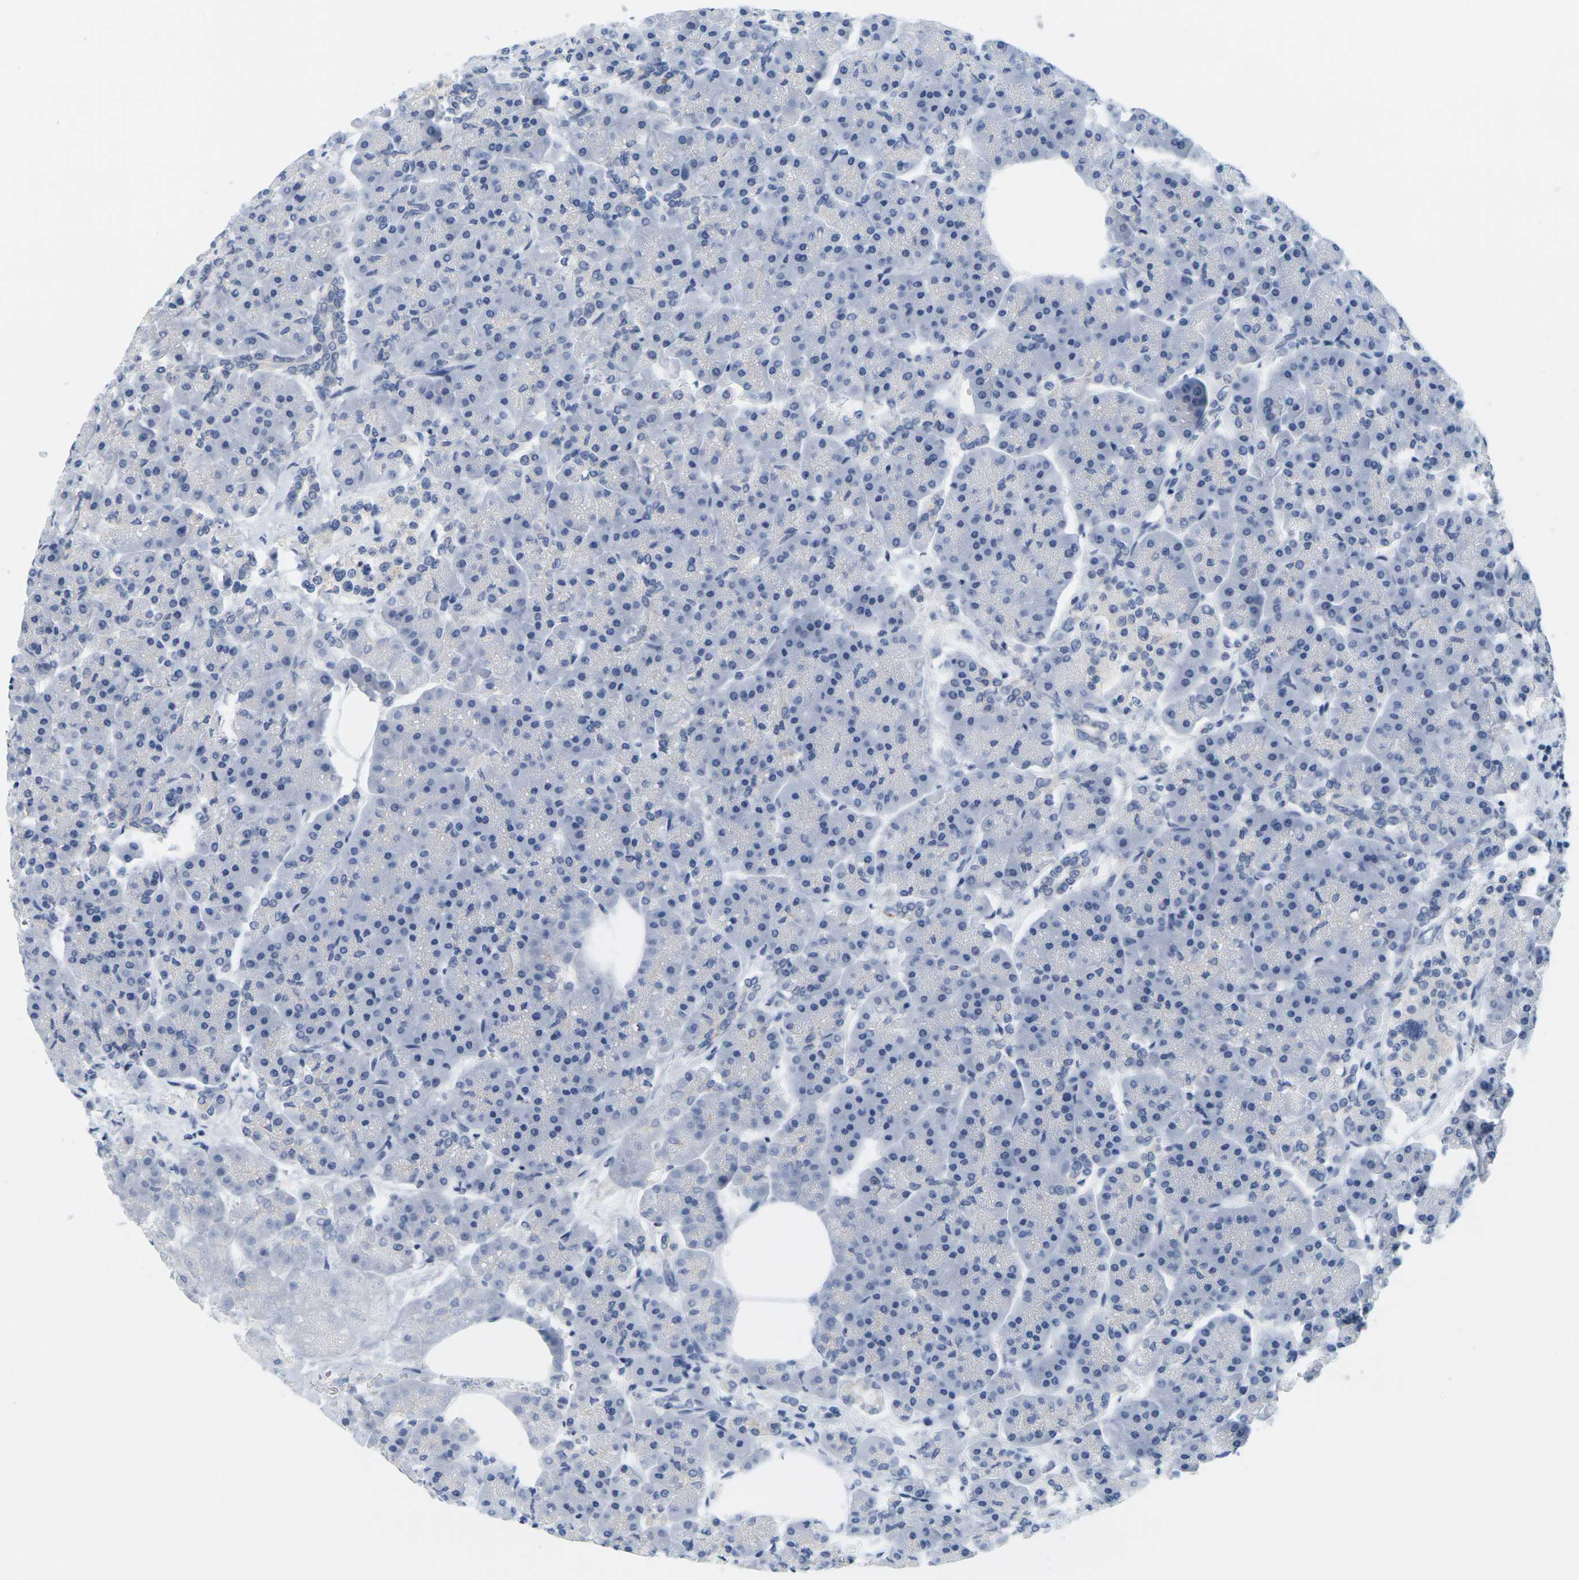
{"staining": {"intensity": "negative", "quantity": "none", "location": "none"}, "tissue": "pancreas", "cell_type": "Exocrine glandular cells", "image_type": "normal", "snomed": [{"axis": "morphology", "description": "Normal tissue, NOS"}, {"axis": "topography", "description": "Pancreas"}], "caption": "Immunohistochemistry micrograph of benign pancreas: human pancreas stained with DAB reveals no significant protein staining in exocrine glandular cells.", "gene": "HLA", "patient": {"sex": "female", "age": 70}}